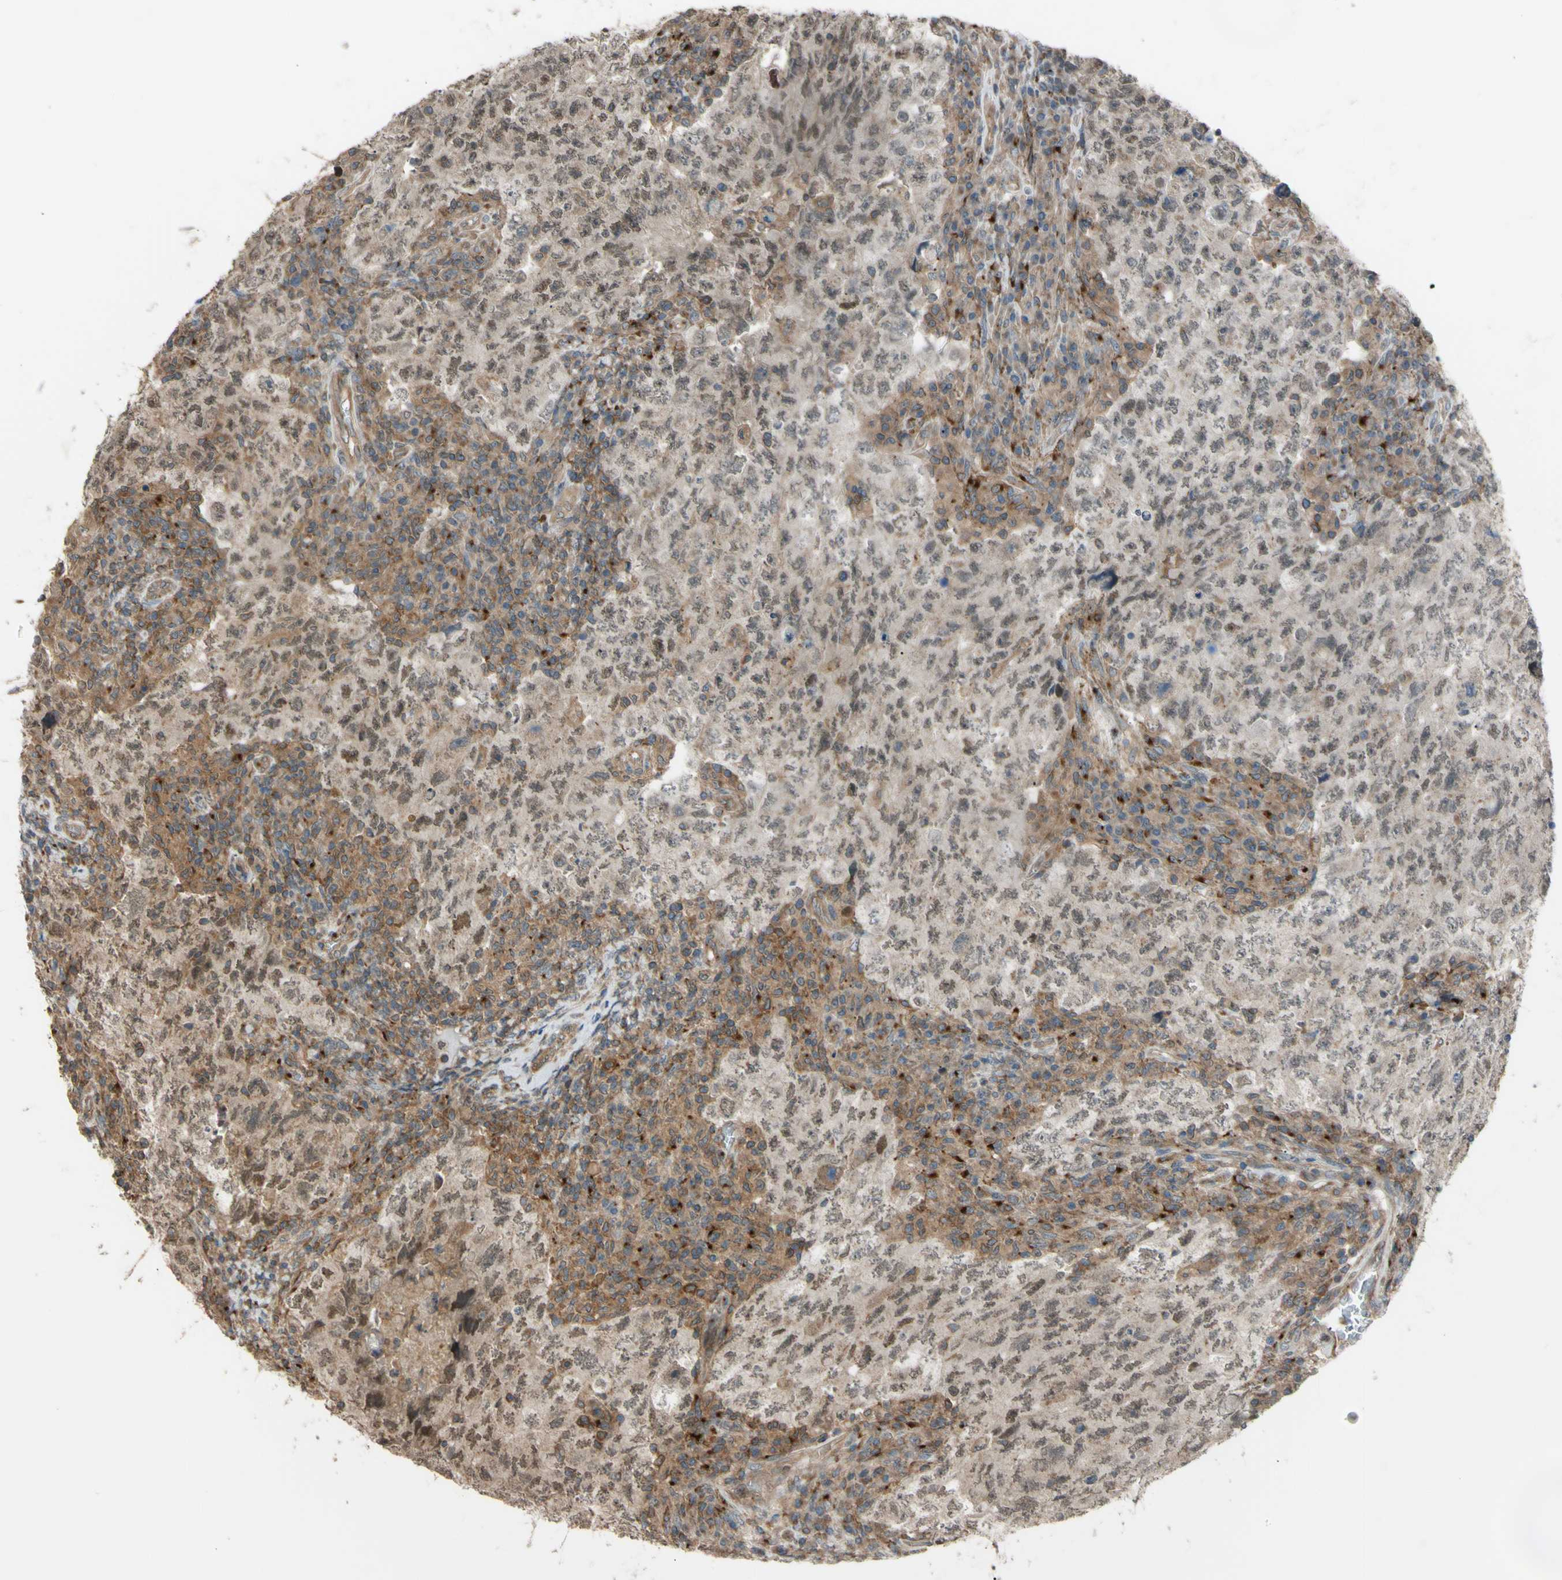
{"staining": {"intensity": "weak", "quantity": ">75%", "location": "cytoplasmic/membranous,nuclear"}, "tissue": "testis cancer", "cell_type": "Tumor cells", "image_type": "cancer", "snomed": [{"axis": "morphology", "description": "Carcinoma, Embryonal, NOS"}, {"axis": "topography", "description": "Testis"}], "caption": "Embryonal carcinoma (testis) stained with DAB IHC demonstrates low levels of weak cytoplasmic/membranous and nuclear positivity in approximately >75% of tumor cells.", "gene": "FLII", "patient": {"sex": "male", "age": 26}}